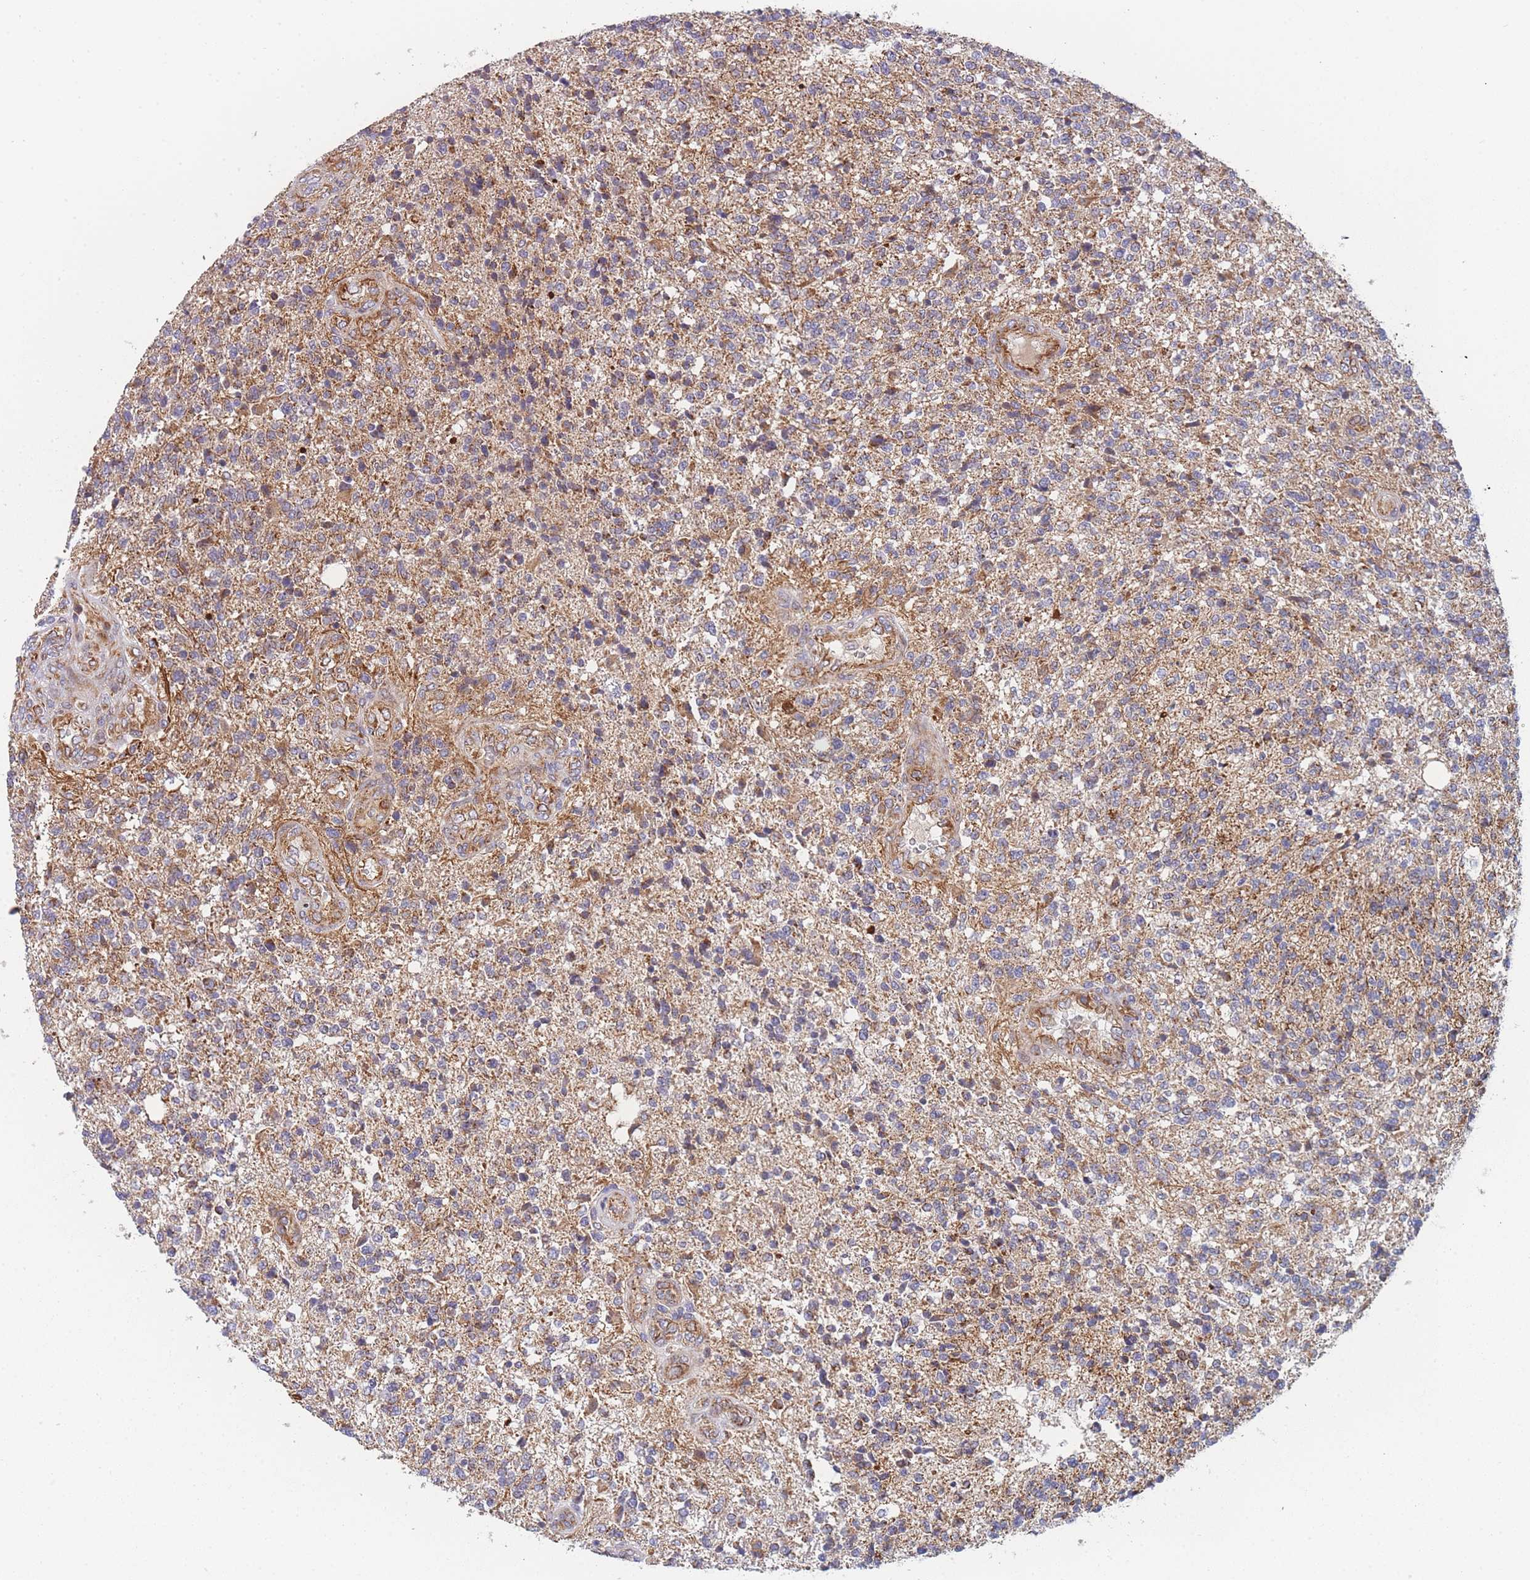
{"staining": {"intensity": "weak", "quantity": "25%-75%", "location": "cytoplasmic/membranous"}, "tissue": "glioma", "cell_type": "Tumor cells", "image_type": "cancer", "snomed": [{"axis": "morphology", "description": "Glioma, malignant, High grade"}, {"axis": "topography", "description": "Brain"}], "caption": "Immunohistochemical staining of malignant glioma (high-grade) reveals weak cytoplasmic/membranous protein expression in approximately 25%-75% of tumor cells. Immunohistochemistry stains the protein in brown and the nuclei are stained blue.", "gene": "MTRES1", "patient": {"sex": "male", "age": 56}}